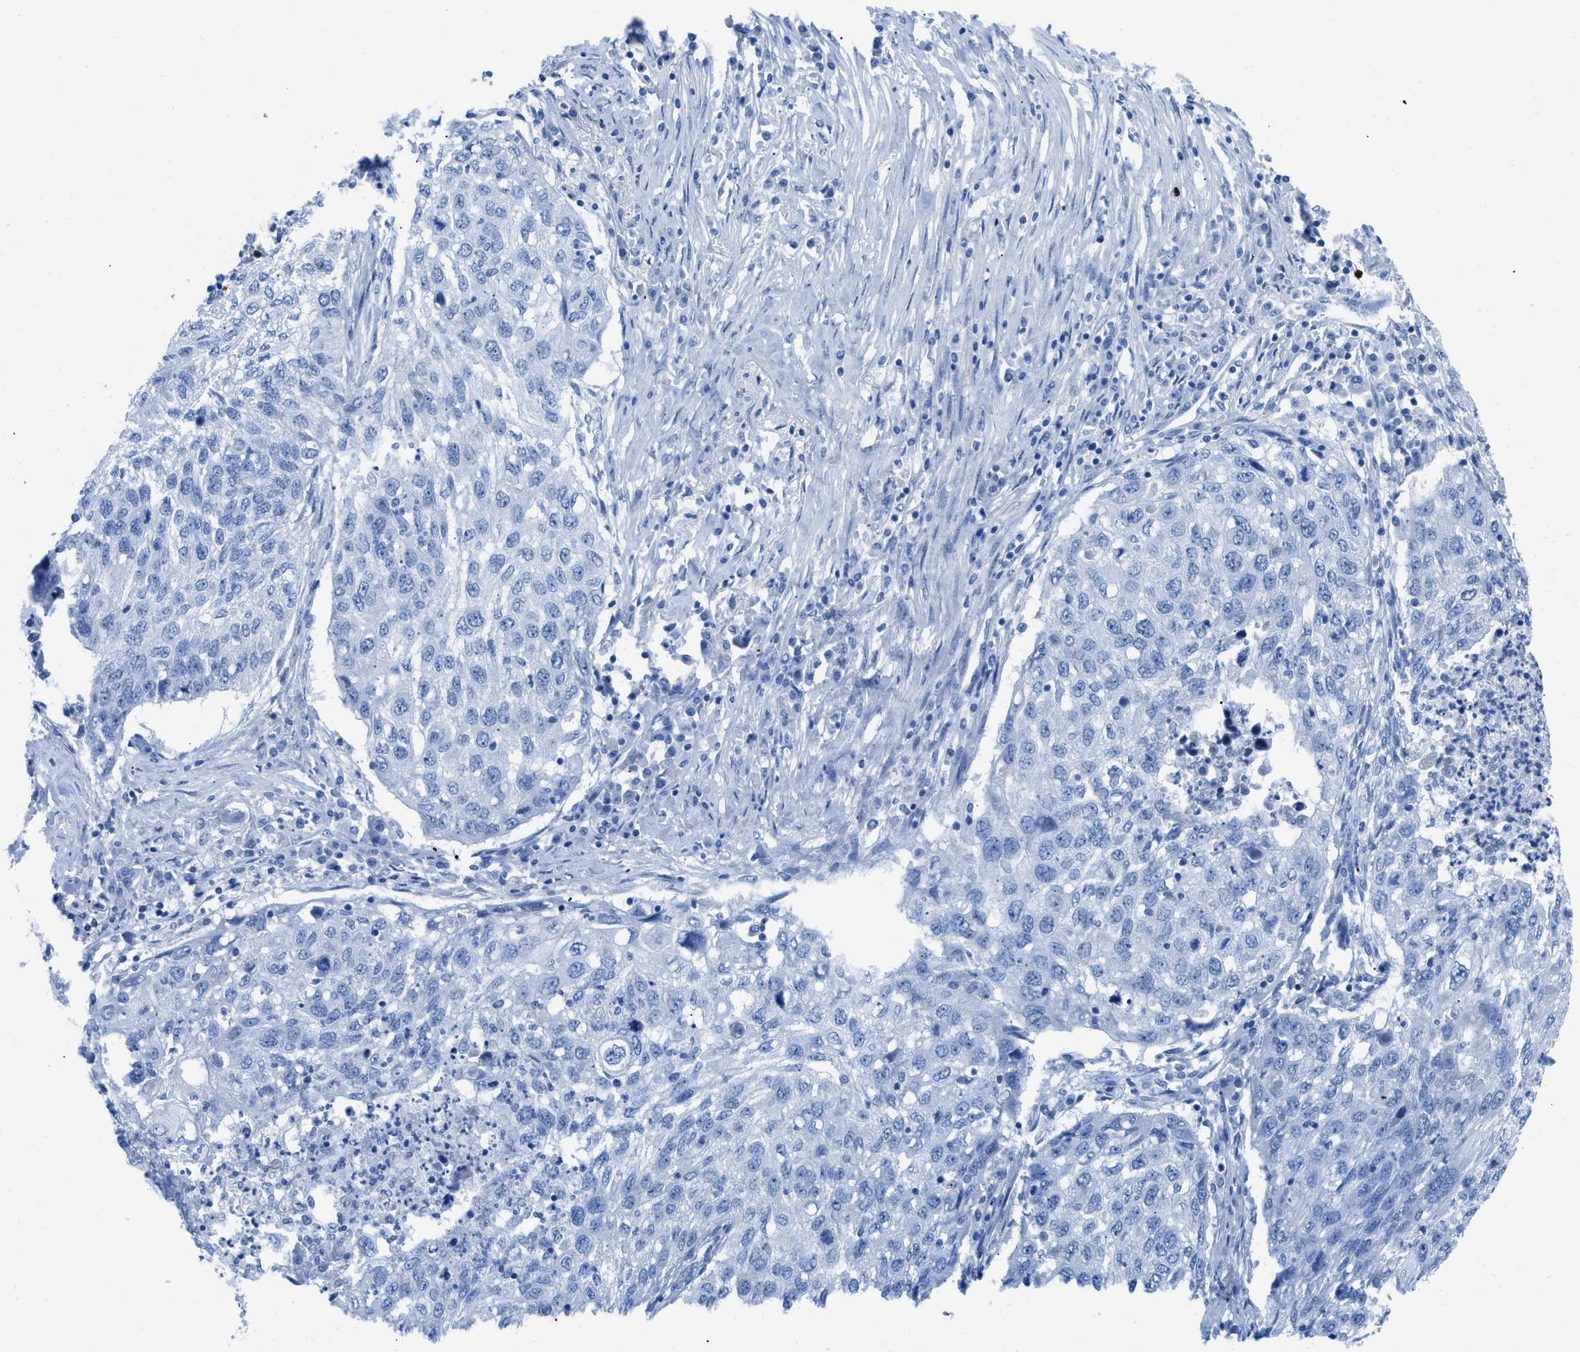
{"staining": {"intensity": "negative", "quantity": "none", "location": "none"}, "tissue": "lung cancer", "cell_type": "Tumor cells", "image_type": "cancer", "snomed": [{"axis": "morphology", "description": "Squamous cell carcinoma, NOS"}, {"axis": "topography", "description": "Lung"}], "caption": "Lung cancer was stained to show a protein in brown. There is no significant positivity in tumor cells.", "gene": "TCL1A", "patient": {"sex": "female", "age": 63}}